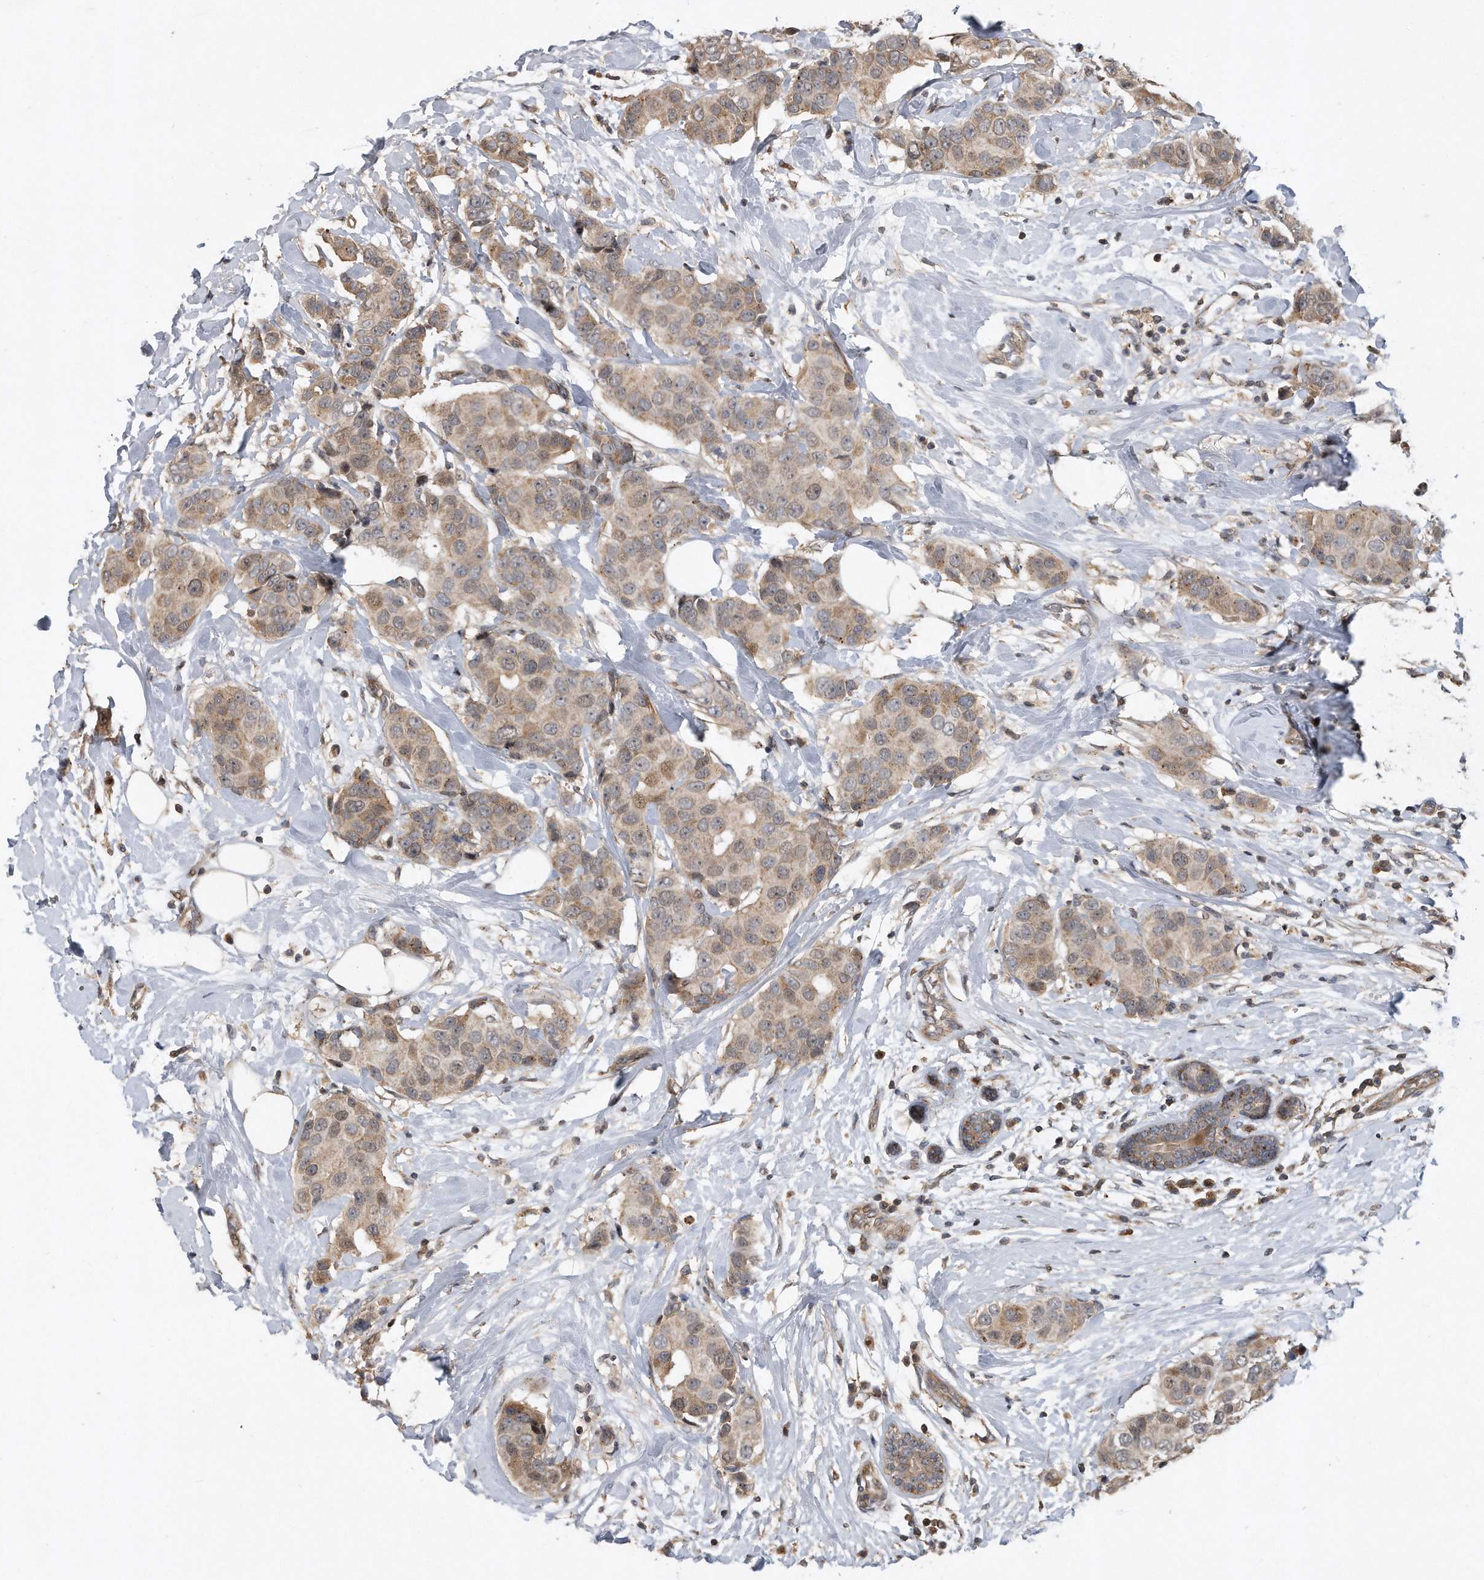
{"staining": {"intensity": "weak", "quantity": ">75%", "location": "cytoplasmic/membranous"}, "tissue": "breast cancer", "cell_type": "Tumor cells", "image_type": "cancer", "snomed": [{"axis": "morphology", "description": "Normal tissue, NOS"}, {"axis": "morphology", "description": "Duct carcinoma"}, {"axis": "topography", "description": "Breast"}], "caption": "Weak cytoplasmic/membranous staining for a protein is appreciated in about >75% of tumor cells of breast cancer (invasive ductal carcinoma) using immunohistochemistry (IHC).", "gene": "PGBD2", "patient": {"sex": "female", "age": 39}}